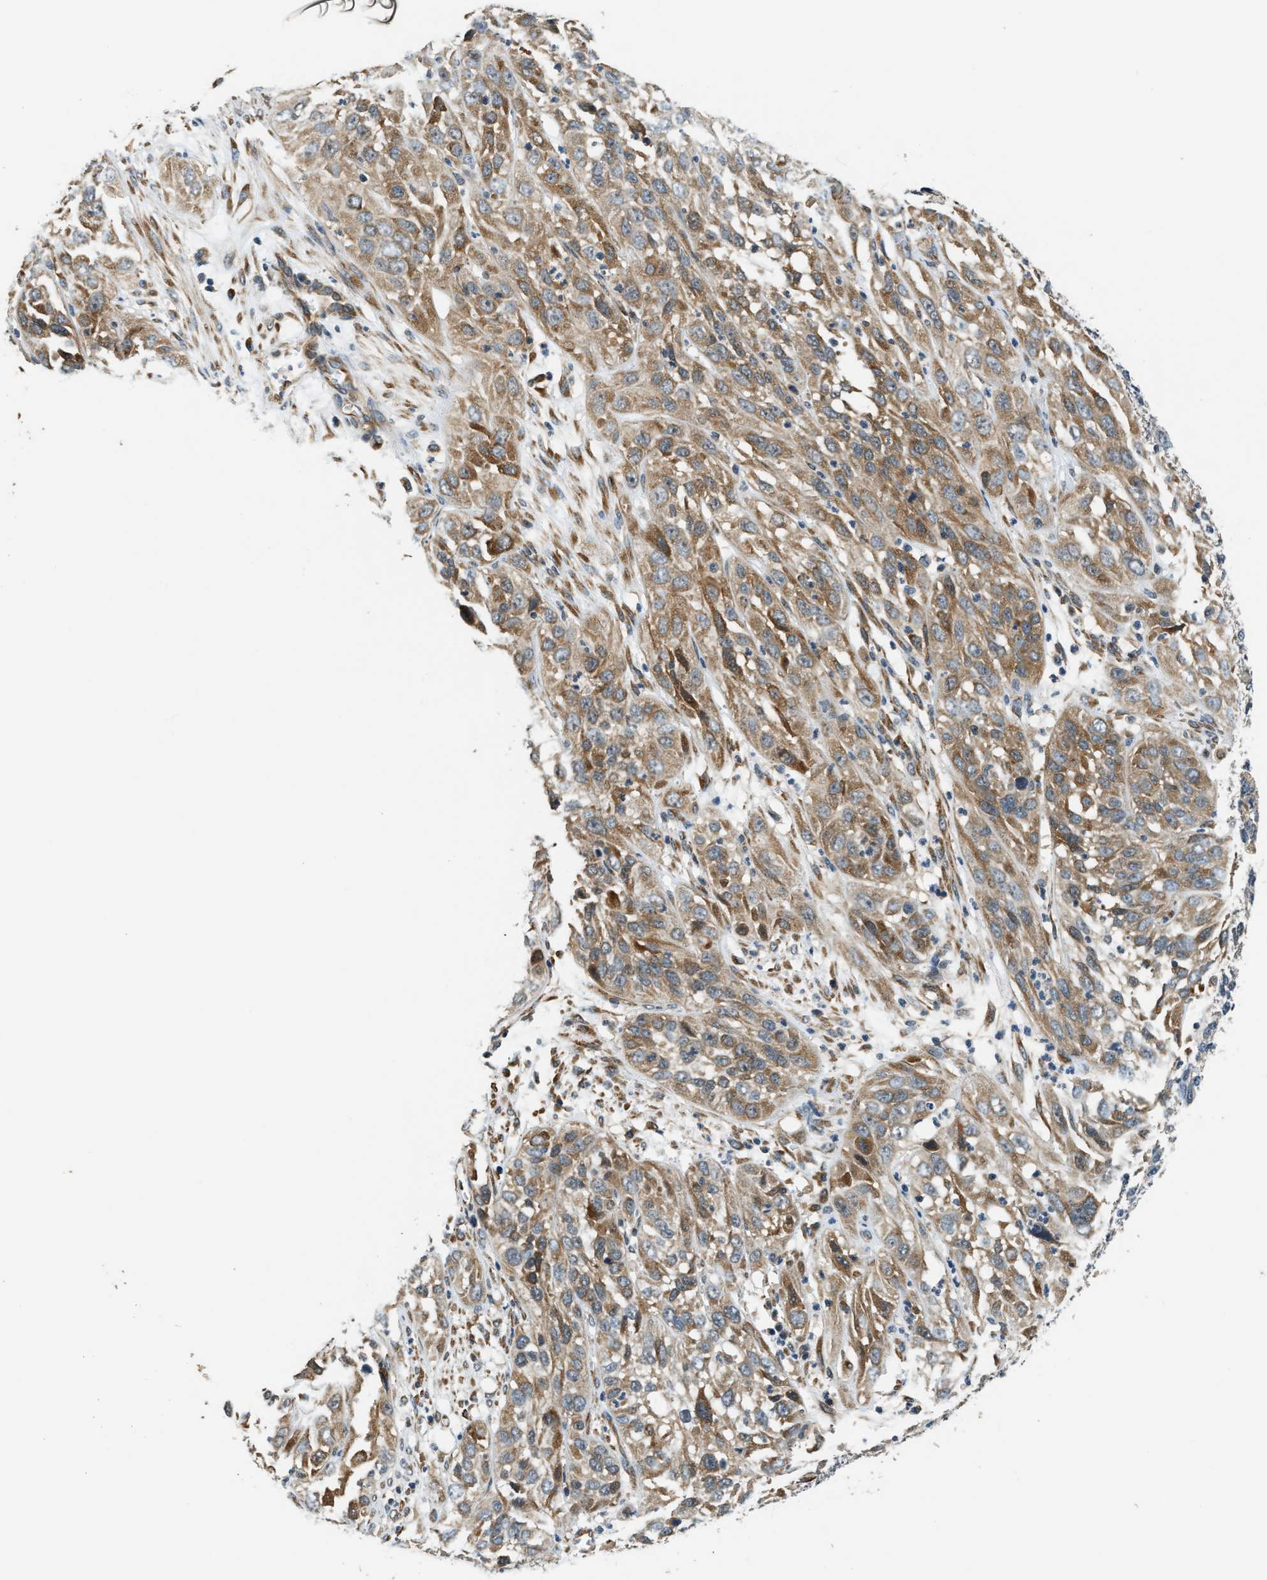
{"staining": {"intensity": "moderate", "quantity": ">75%", "location": "cytoplasmic/membranous"}, "tissue": "cervical cancer", "cell_type": "Tumor cells", "image_type": "cancer", "snomed": [{"axis": "morphology", "description": "Squamous cell carcinoma, NOS"}, {"axis": "topography", "description": "Cervix"}], "caption": "A micrograph showing moderate cytoplasmic/membranous expression in about >75% of tumor cells in cervical cancer, as visualized by brown immunohistochemical staining.", "gene": "ALOX12", "patient": {"sex": "female", "age": 32}}